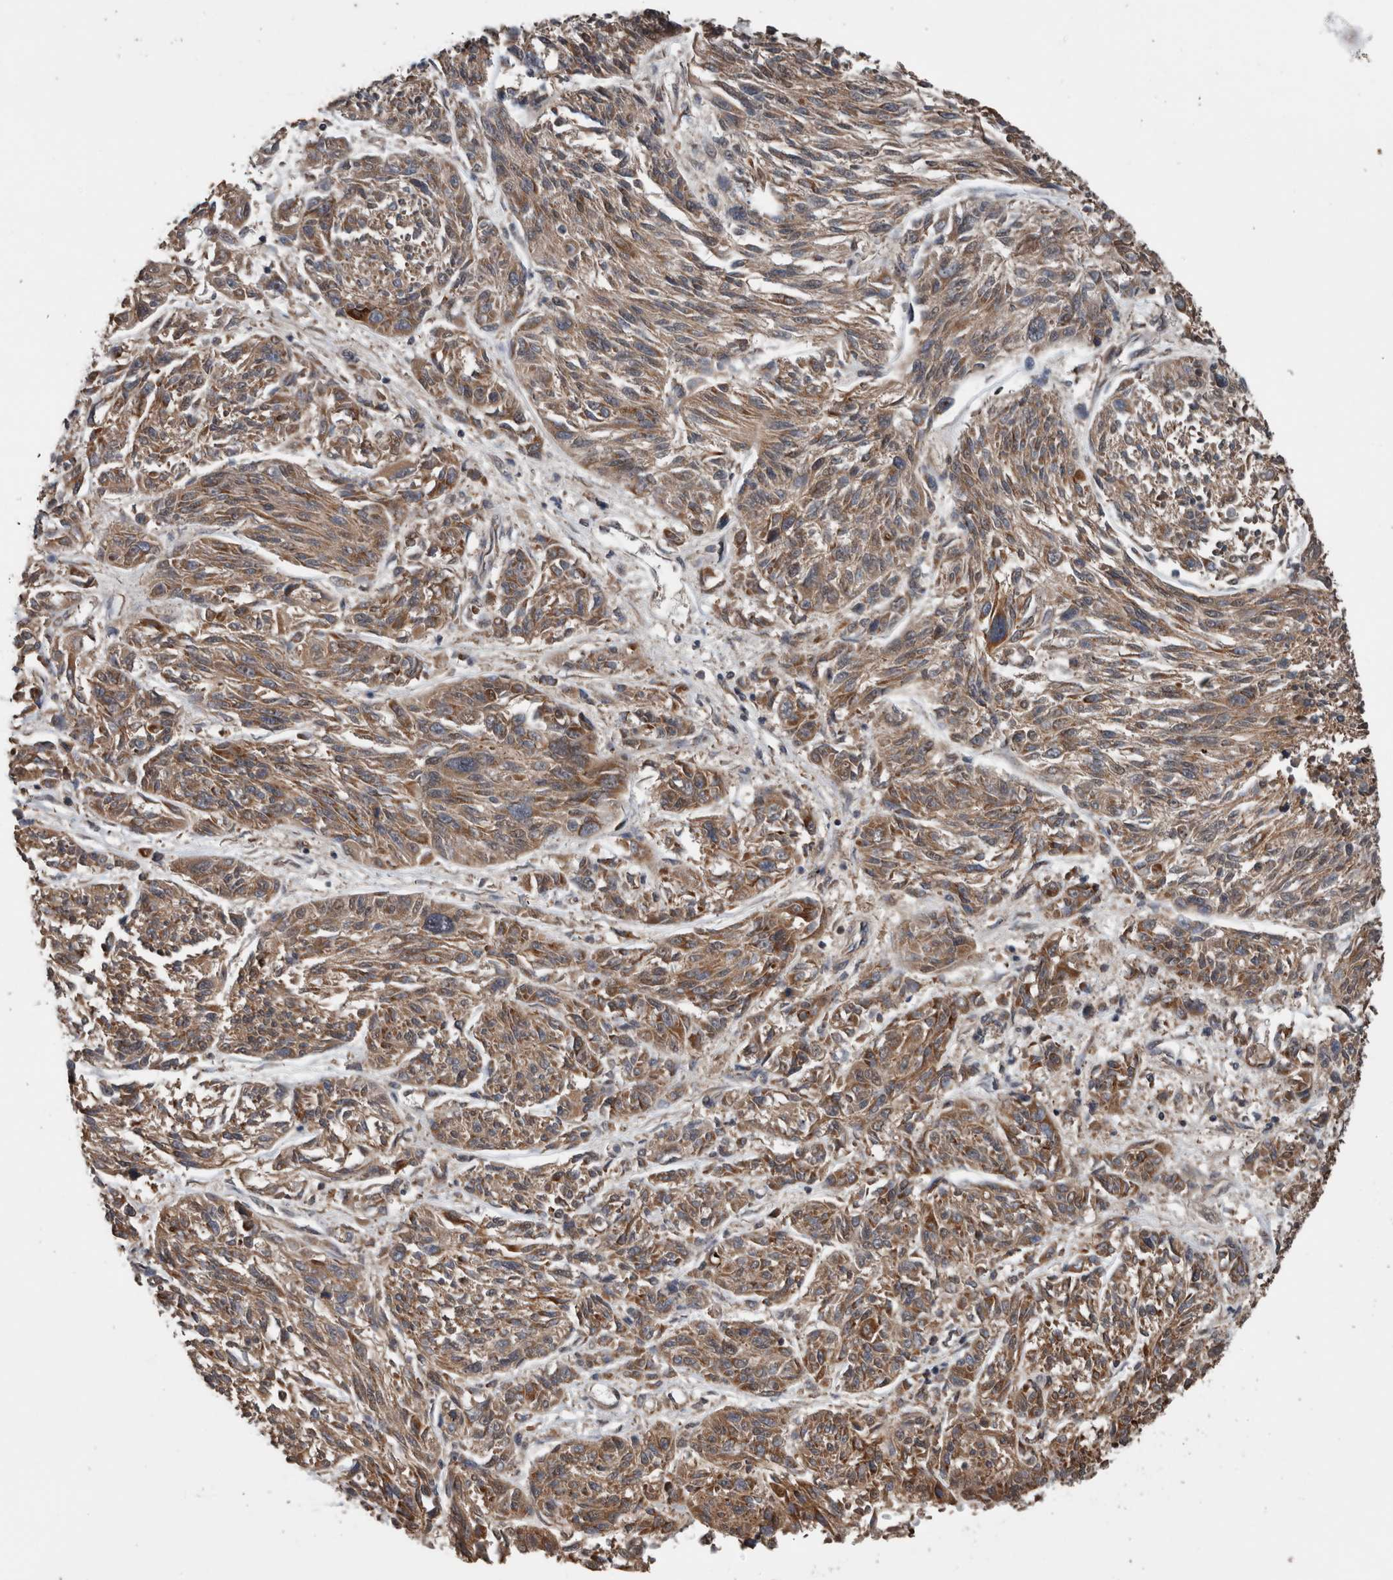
{"staining": {"intensity": "moderate", "quantity": ">75%", "location": "cytoplasmic/membranous"}, "tissue": "melanoma", "cell_type": "Tumor cells", "image_type": "cancer", "snomed": [{"axis": "morphology", "description": "Malignant melanoma, NOS"}, {"axis": "topography", "description": "Skin"}], "caption": "An image showing moderate cytoplasmic/membranous staining in approximately >75% of tumor cells in malignant melanoma, as visualized by brown immunohistochemical staining.", "gene": "RIOK3", "patient": {"sex": "male", "age": 53}}